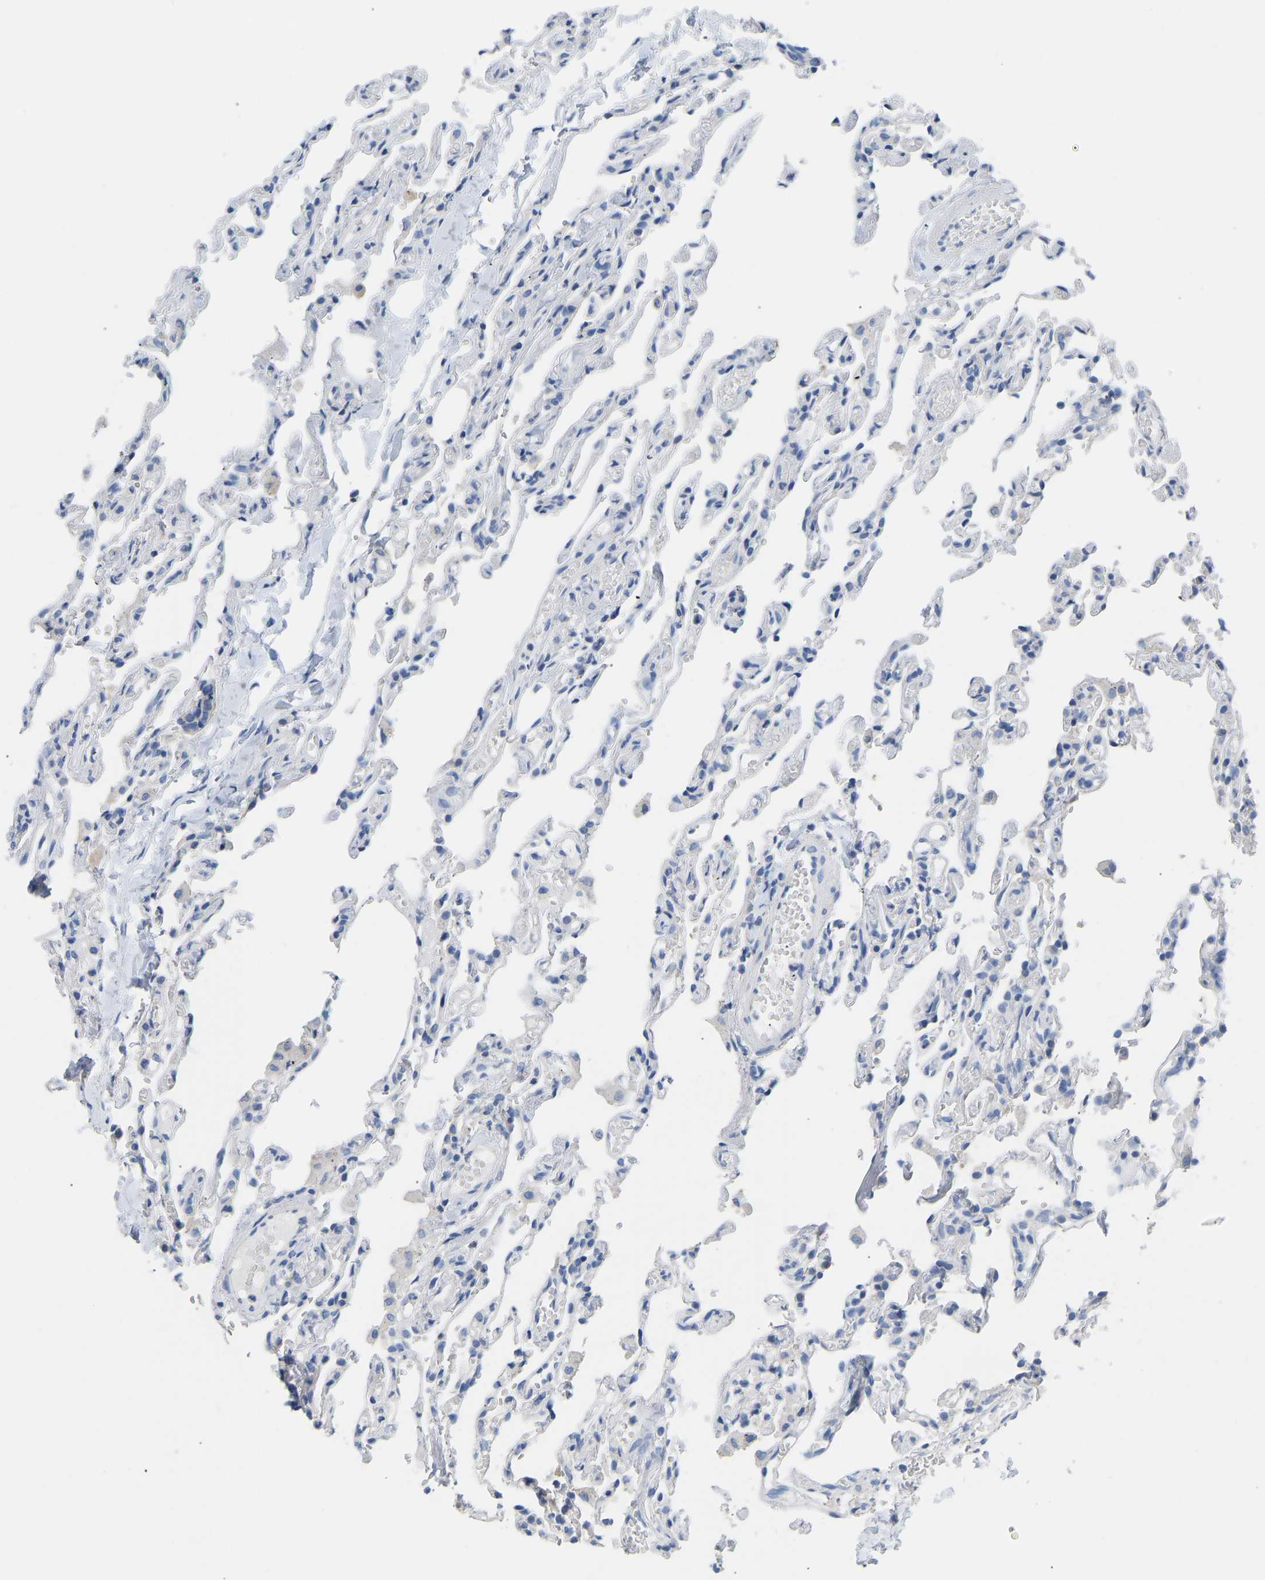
{"staining": {"intensity": "negative", "quantity": "none", "location": "none"}, "tissue": "lung", "cell_type": "Alveolar cells", "image_type": "normal", "snomed": [{"axis": "morphology", "description": "Normal tissue, NOS"}, {"axis": "topography", "description": "Lung"}], "caption": "Lung stained for a protein using IHC shows no positivity alveolar cells.", "gene": "OLIG2", "patient": {"sex": "male", "age": 21}}